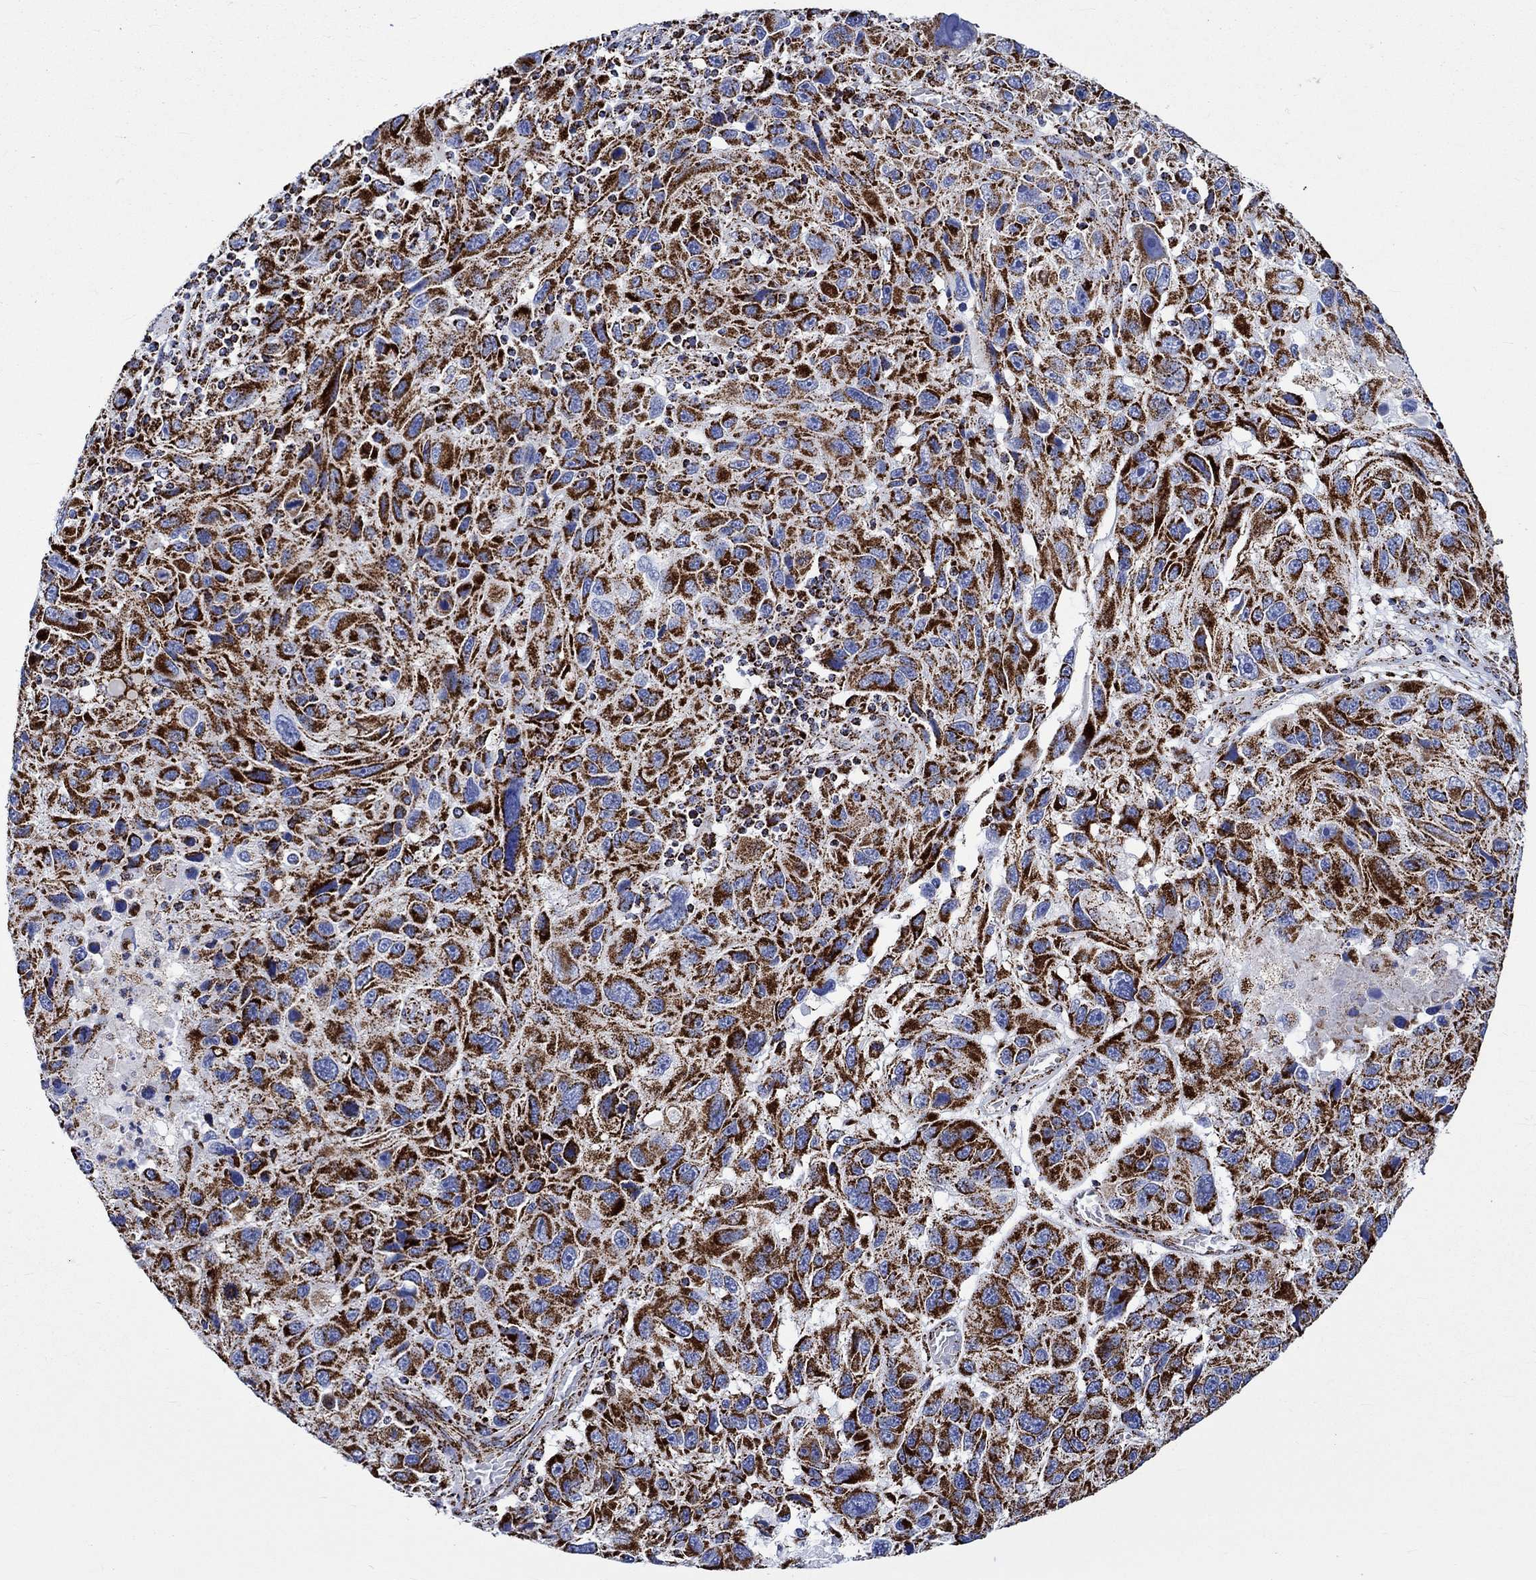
{"staining": {"intensity": "strong", "quantity": ">75%", "location": "cytoplasmic/membranous"}, "tissue": "melanoma", "cell_type": "Tumor cells", "image_type": "cancer", "snomed": [{"axis": "morphology", "description": "Malignant melanoma, NOS"}, {"axis": "topography", "description": "Skin"}], "caption": "High-power microscopy captured an immunohistochemistry (IHC) image of malignant melanoma, revealing strong cytoplasmic/membranous positivity in approximately >75% of tumor cells. (IHC, brightfield microscopy, high magnification).", "gene": "RCE1", "patient": {"sex": "male", "age": 53}}